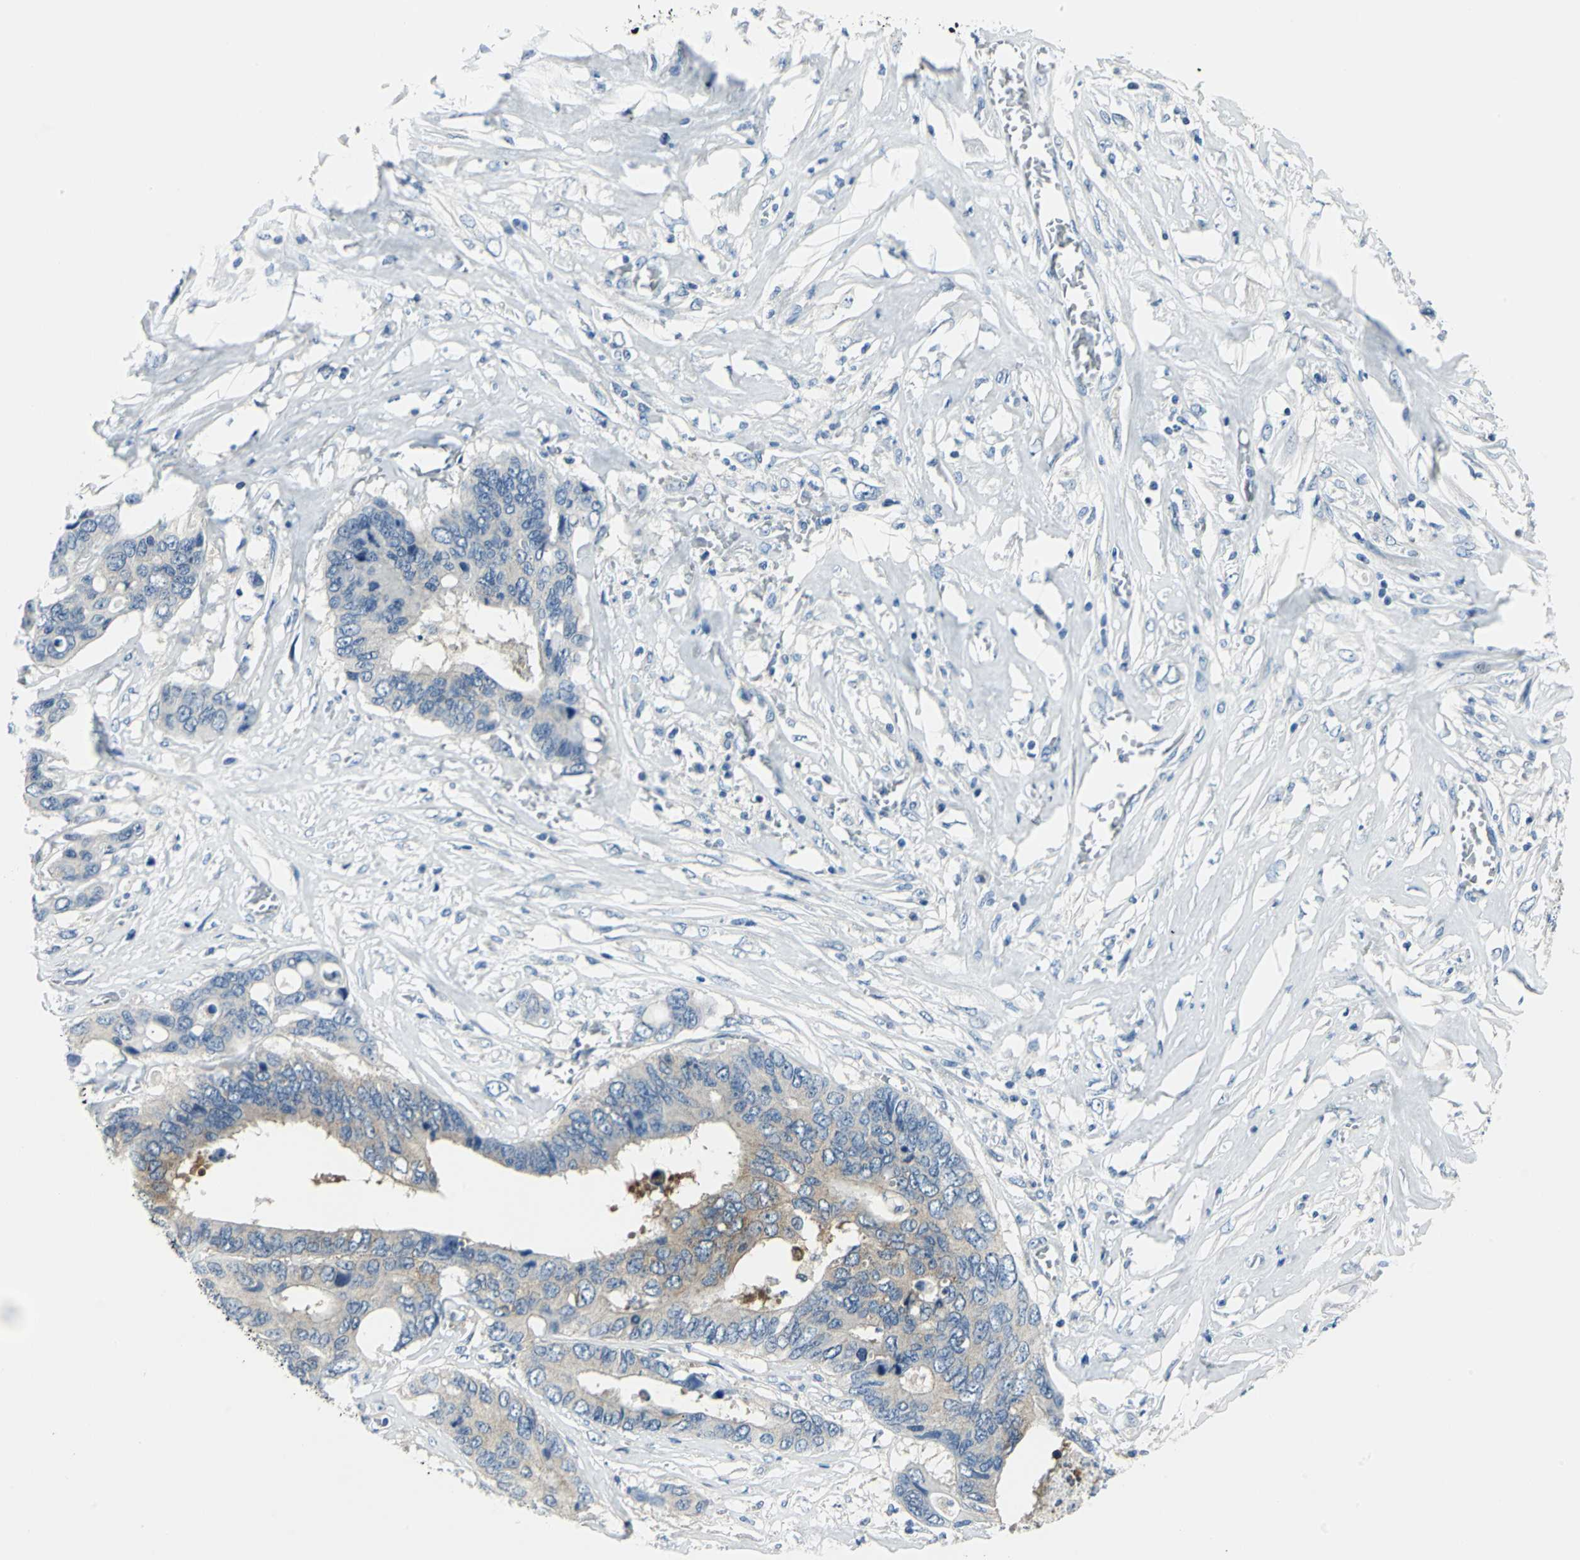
{"staining": {"intensity": "weak", "quantity": "<25%", "location": "cytoplasmic/membranous"}, "tissue": "colorectal cancer", "cell_type": "Tumor cells", "image_type": "cancer", "snomed": [{"axis": "morphology", "description": "Adenocarcinoma, NOS"}, {"axis": "topography", "description": "Rectum"}], "caption": "Immunohistochemistry (IHC) image of colorectal adenocarcinoma stained for a protein (brown), which exhibits no expression in tumor cells.", "gene": "ALDOA", "patient": {"sex": "male", "age": 55}}